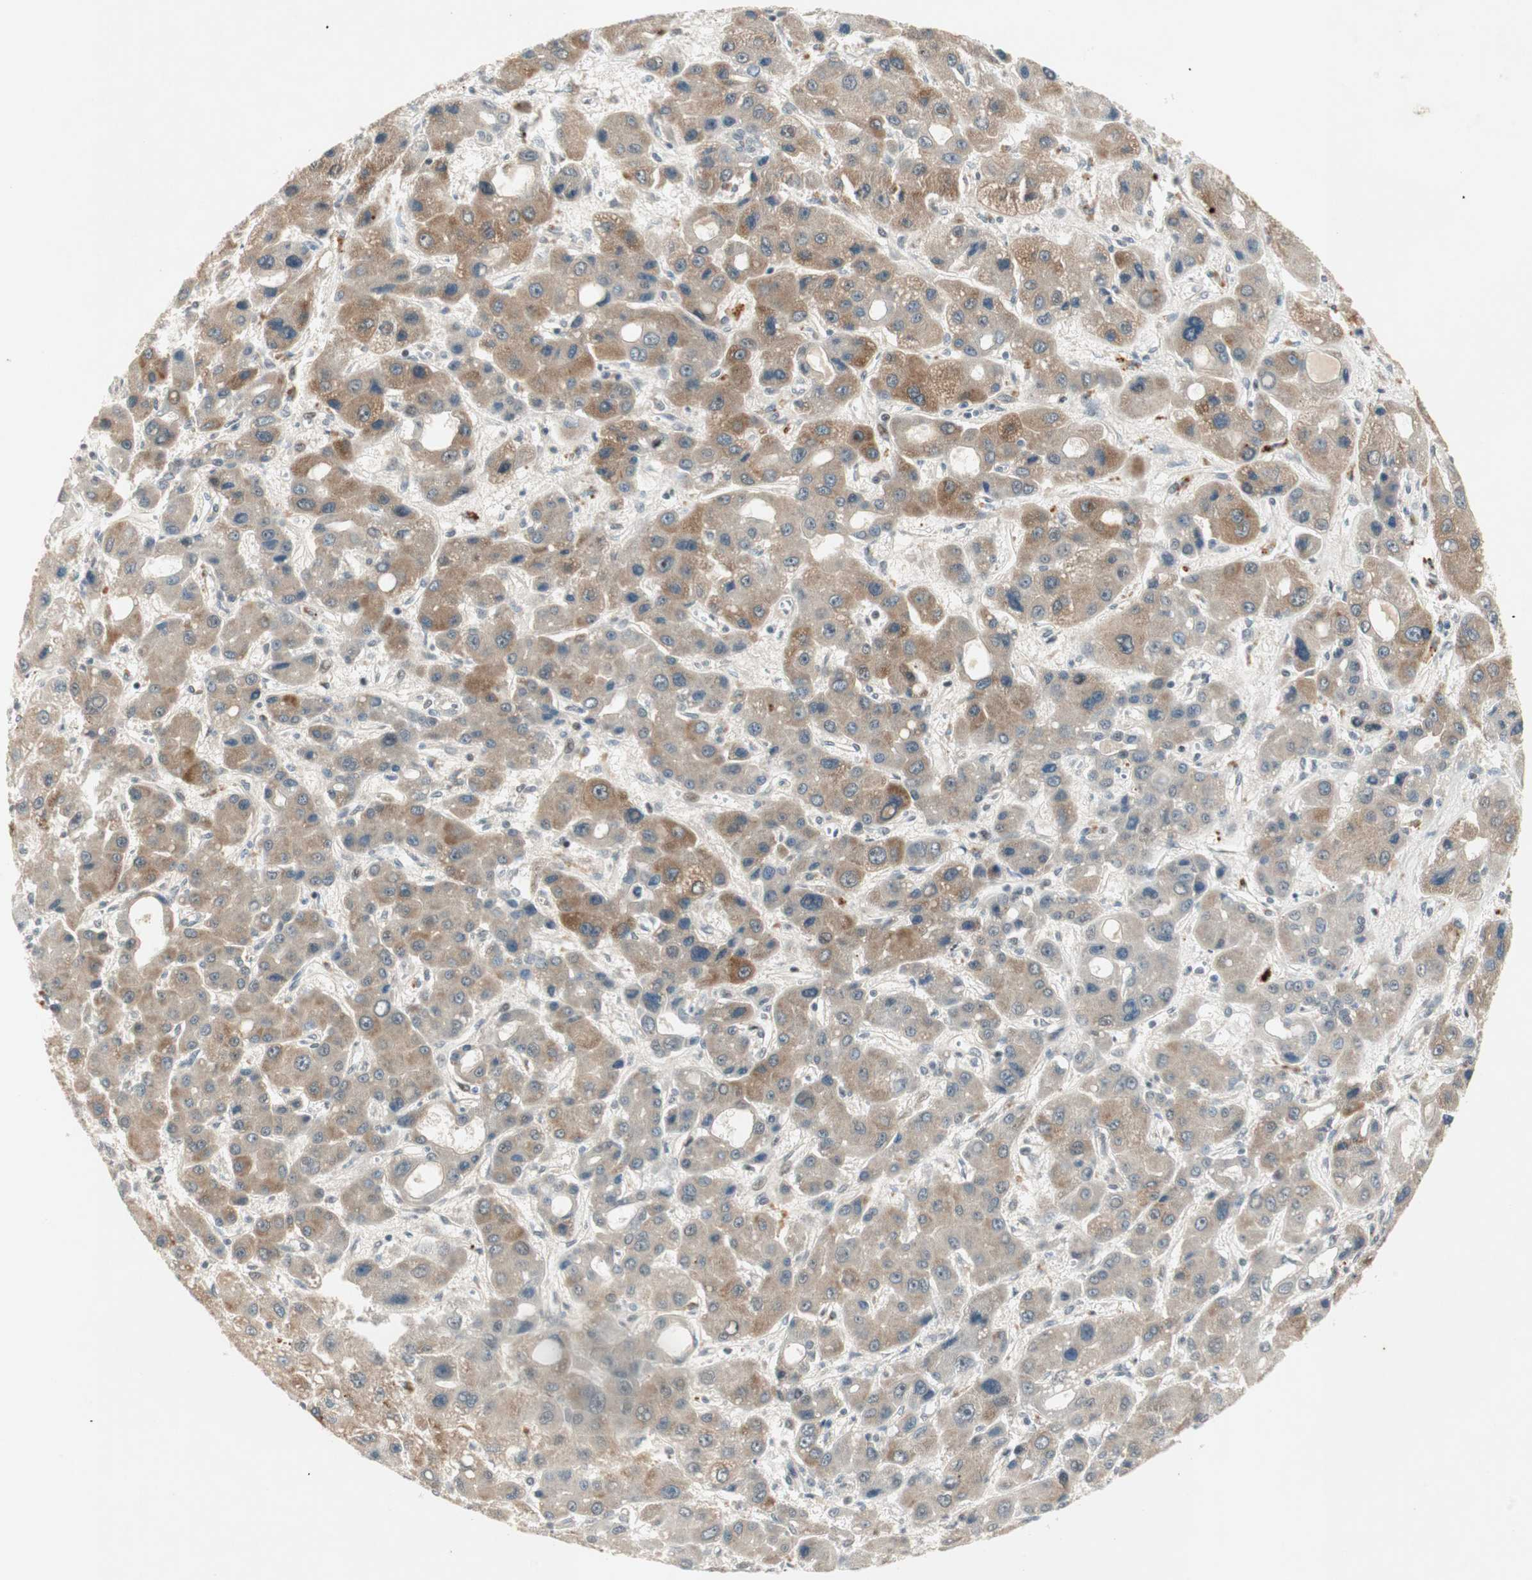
{"staining": {"intensity": "moderate", "quantity": ">75%", "location": "cytoplasmic/membranous"}, "tissue": "liver cancer", "cell_type": "Tumor cells", "image_type": "cancer", "snomed": [{"axis": "morphology", "description": "Carcinoma, Hepatocellular, NOS"}, {"axis": "topography", "description": "Liver"}], "caption": "Immunohistochemical staining of human hepatocellular carcinoma (liver) reveals medium levels of moderate cytoplasmic/membranous protein positivity in about >75% of tumor cells. Ihc stains the protein of interest in brown and the nuclei are stained blue.", "gene": "ACSL5", "patient": {"sex": "male", "age": 55}}